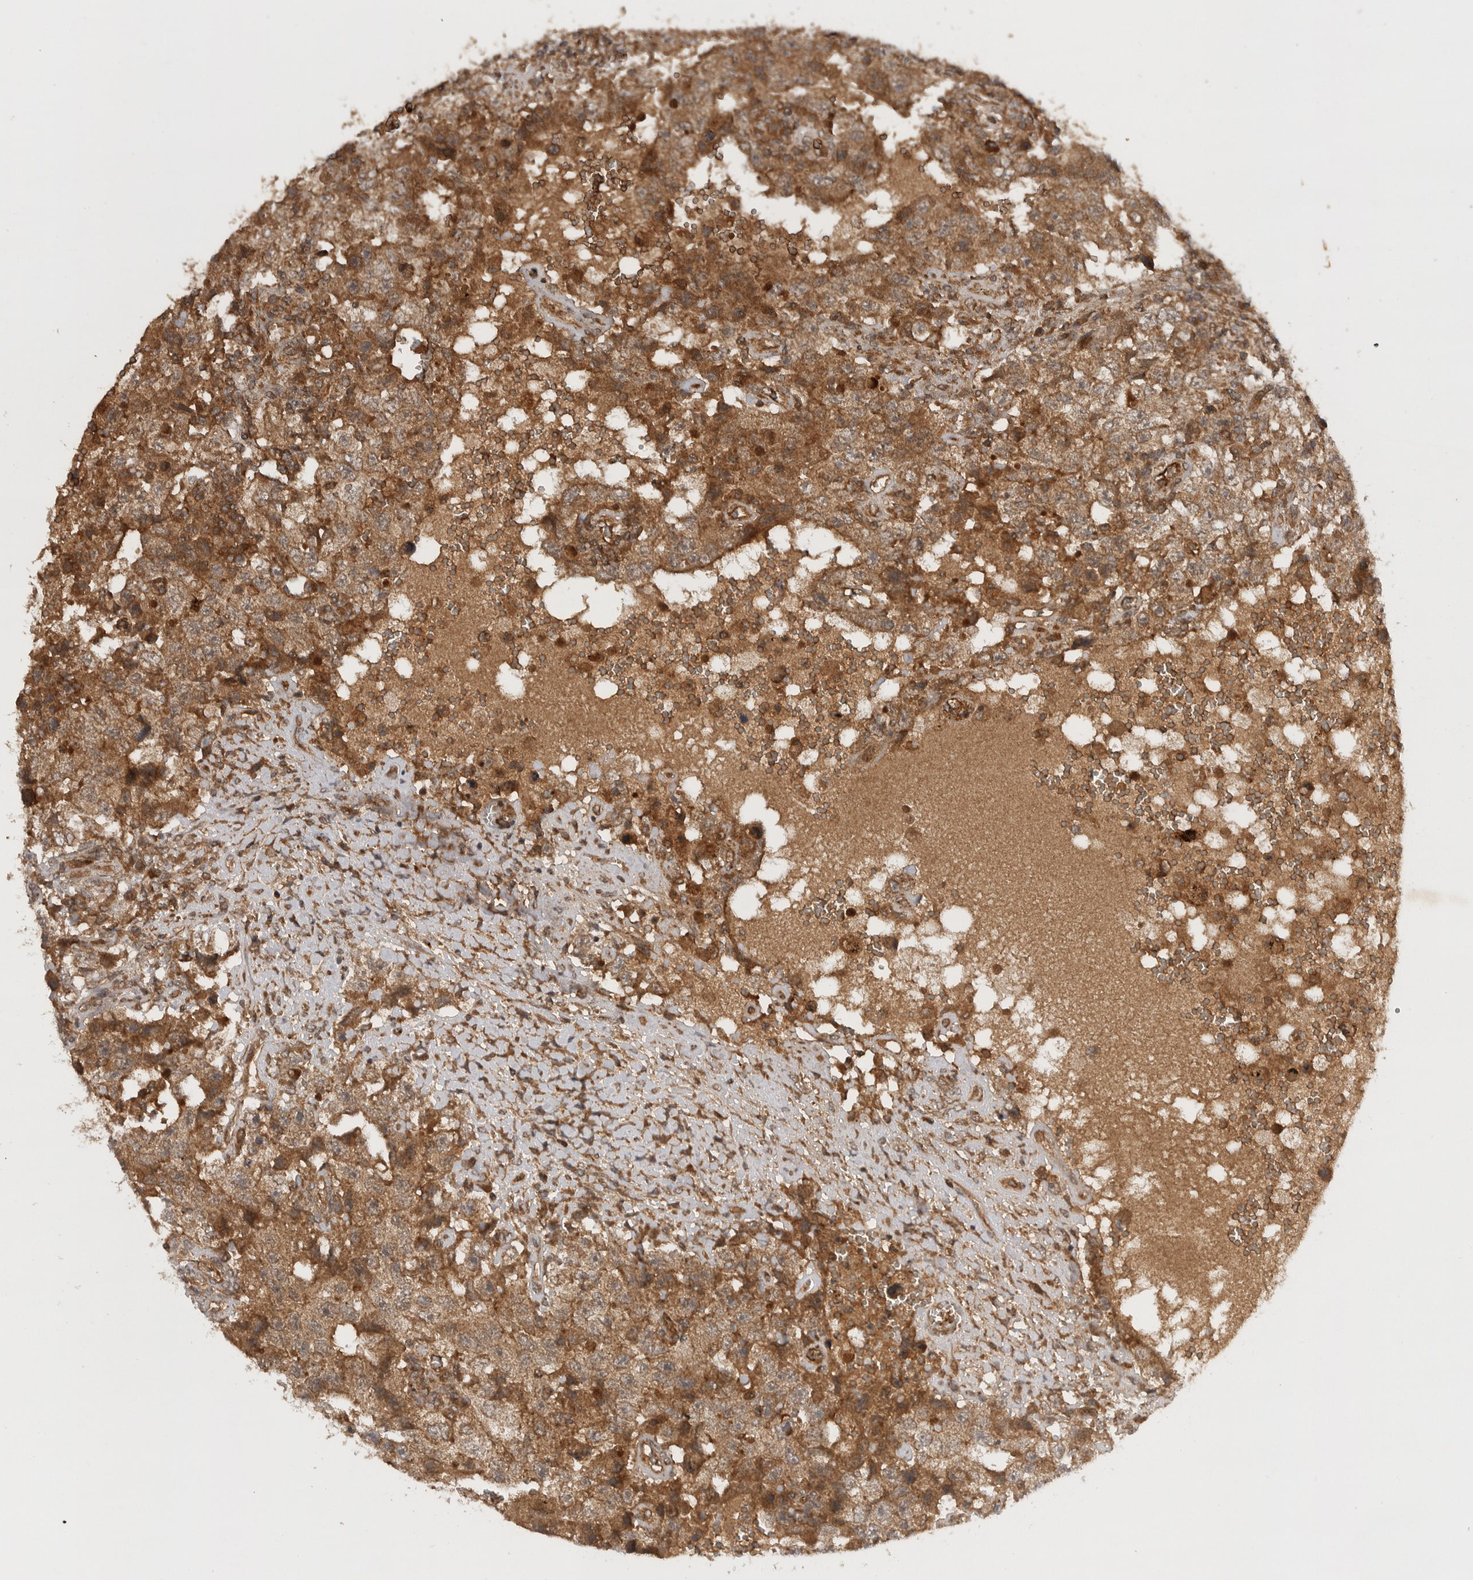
{"staining": {"intensity": "moderate", "quantity": ">75%", "location": "cytoplasmic/membranous"}, "tissue": "testis cancer", "cell_type": "Tumor cells", "image_type": "cancer", "snomed": [{"axis": "morphology", "description": "Carcinoma, Embryonal, NOS"}, {"axis": "topography", "description": "Testis"}], "caption": "Moderate cytoplasmic/membranous positivity is appreciated in about >75% of tumor cells in testis cancer. Nuclei are stained in blue.", "gene": "PRDX4", "patient": {"sex": "male", "age": 26}}